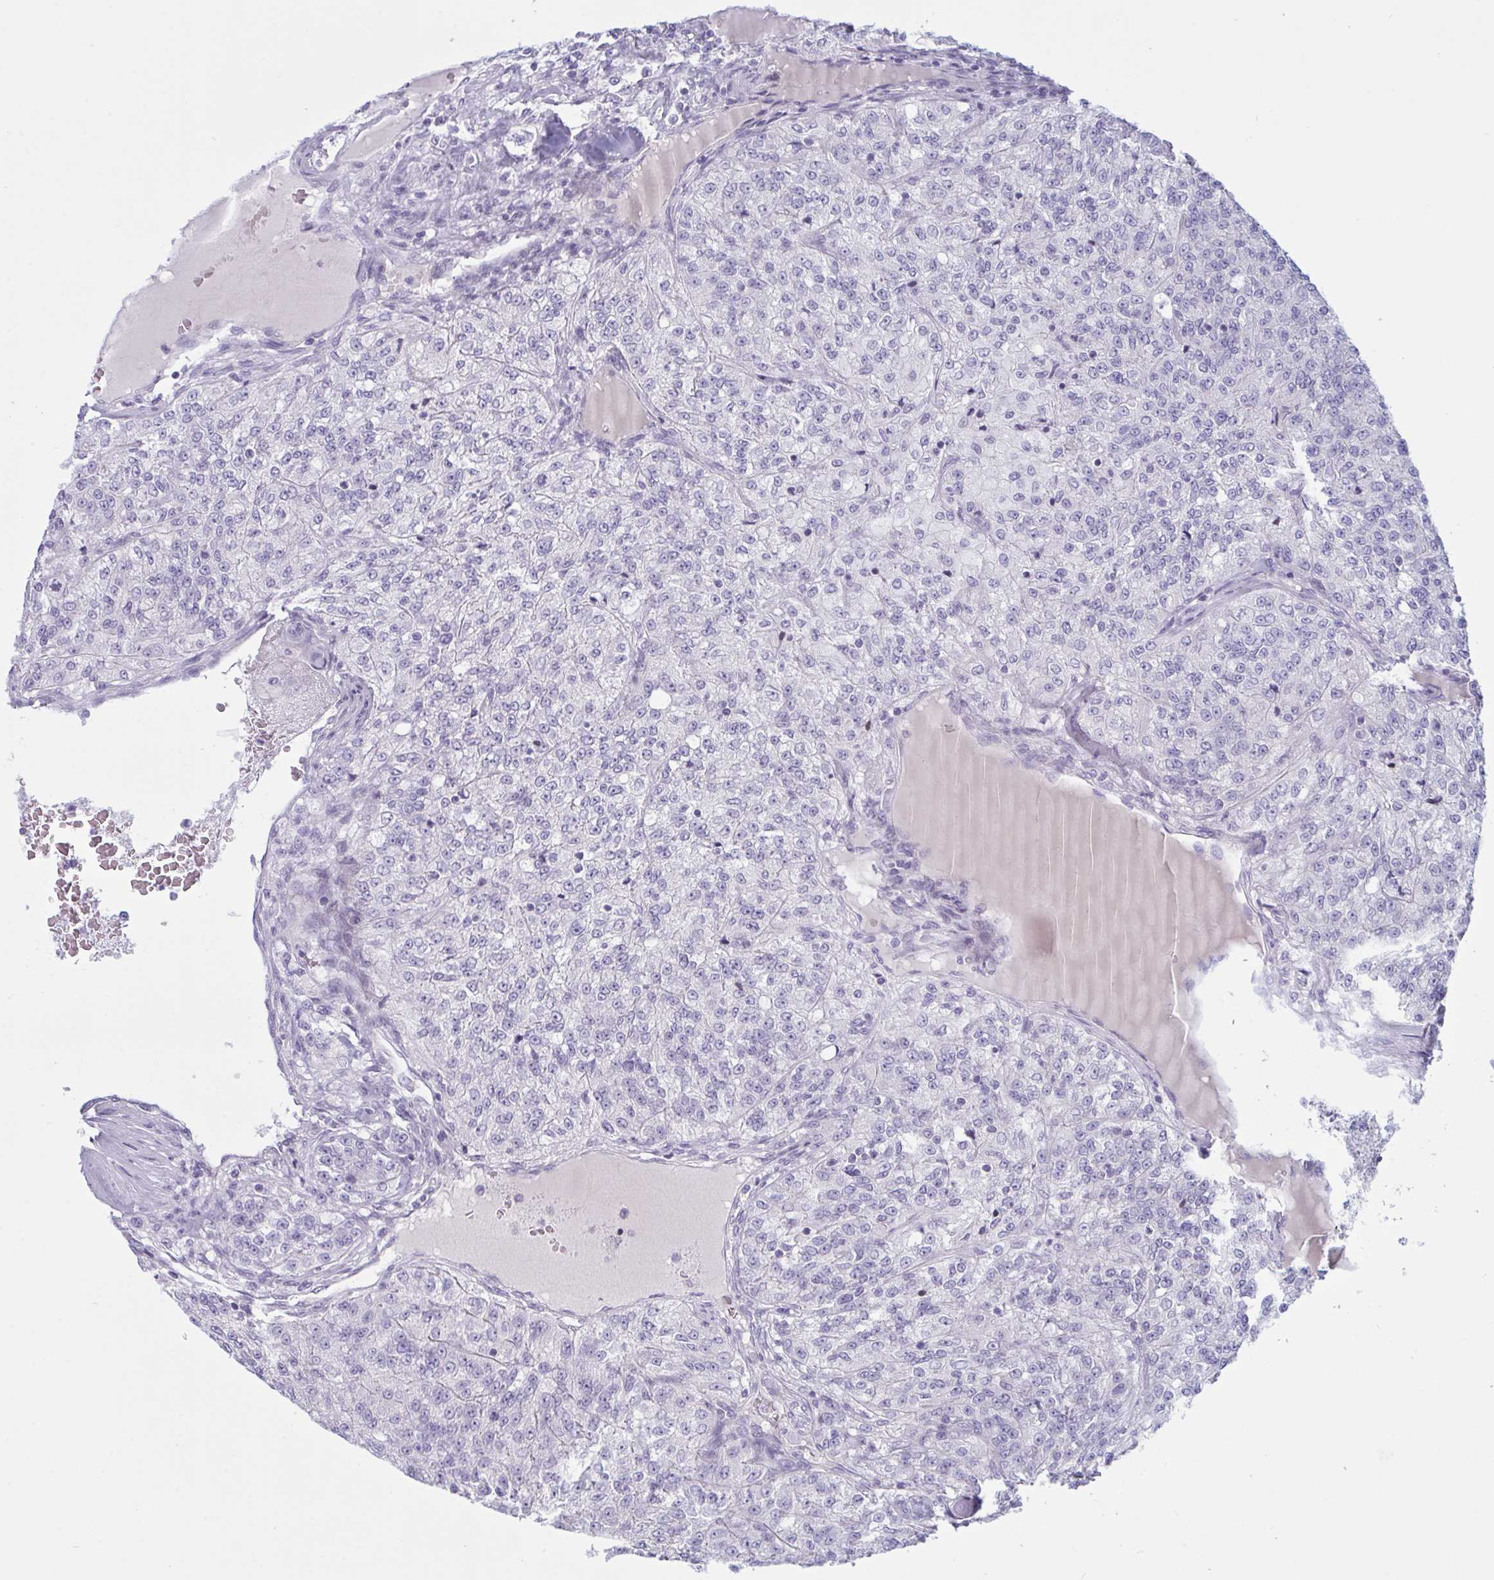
{"staining": {"intensity": "negative", "quantity": "none", "location": "none"}, "tissue": "renal cancer", "cell_type": "Tumor cells", "image_type": "cancer", "snomed": [{"axis": "morphology", "description": "Adenocarcinoma, NOS"}, {"axis": "topography", "description": "Kidney"}], "caption": "Human renal adenocarcinoma stained for a protein using immunohistochemistry reveals no expression in tumor cells.", "gene": "NAA30", "patient": {"sex": "female", "age": 63}}